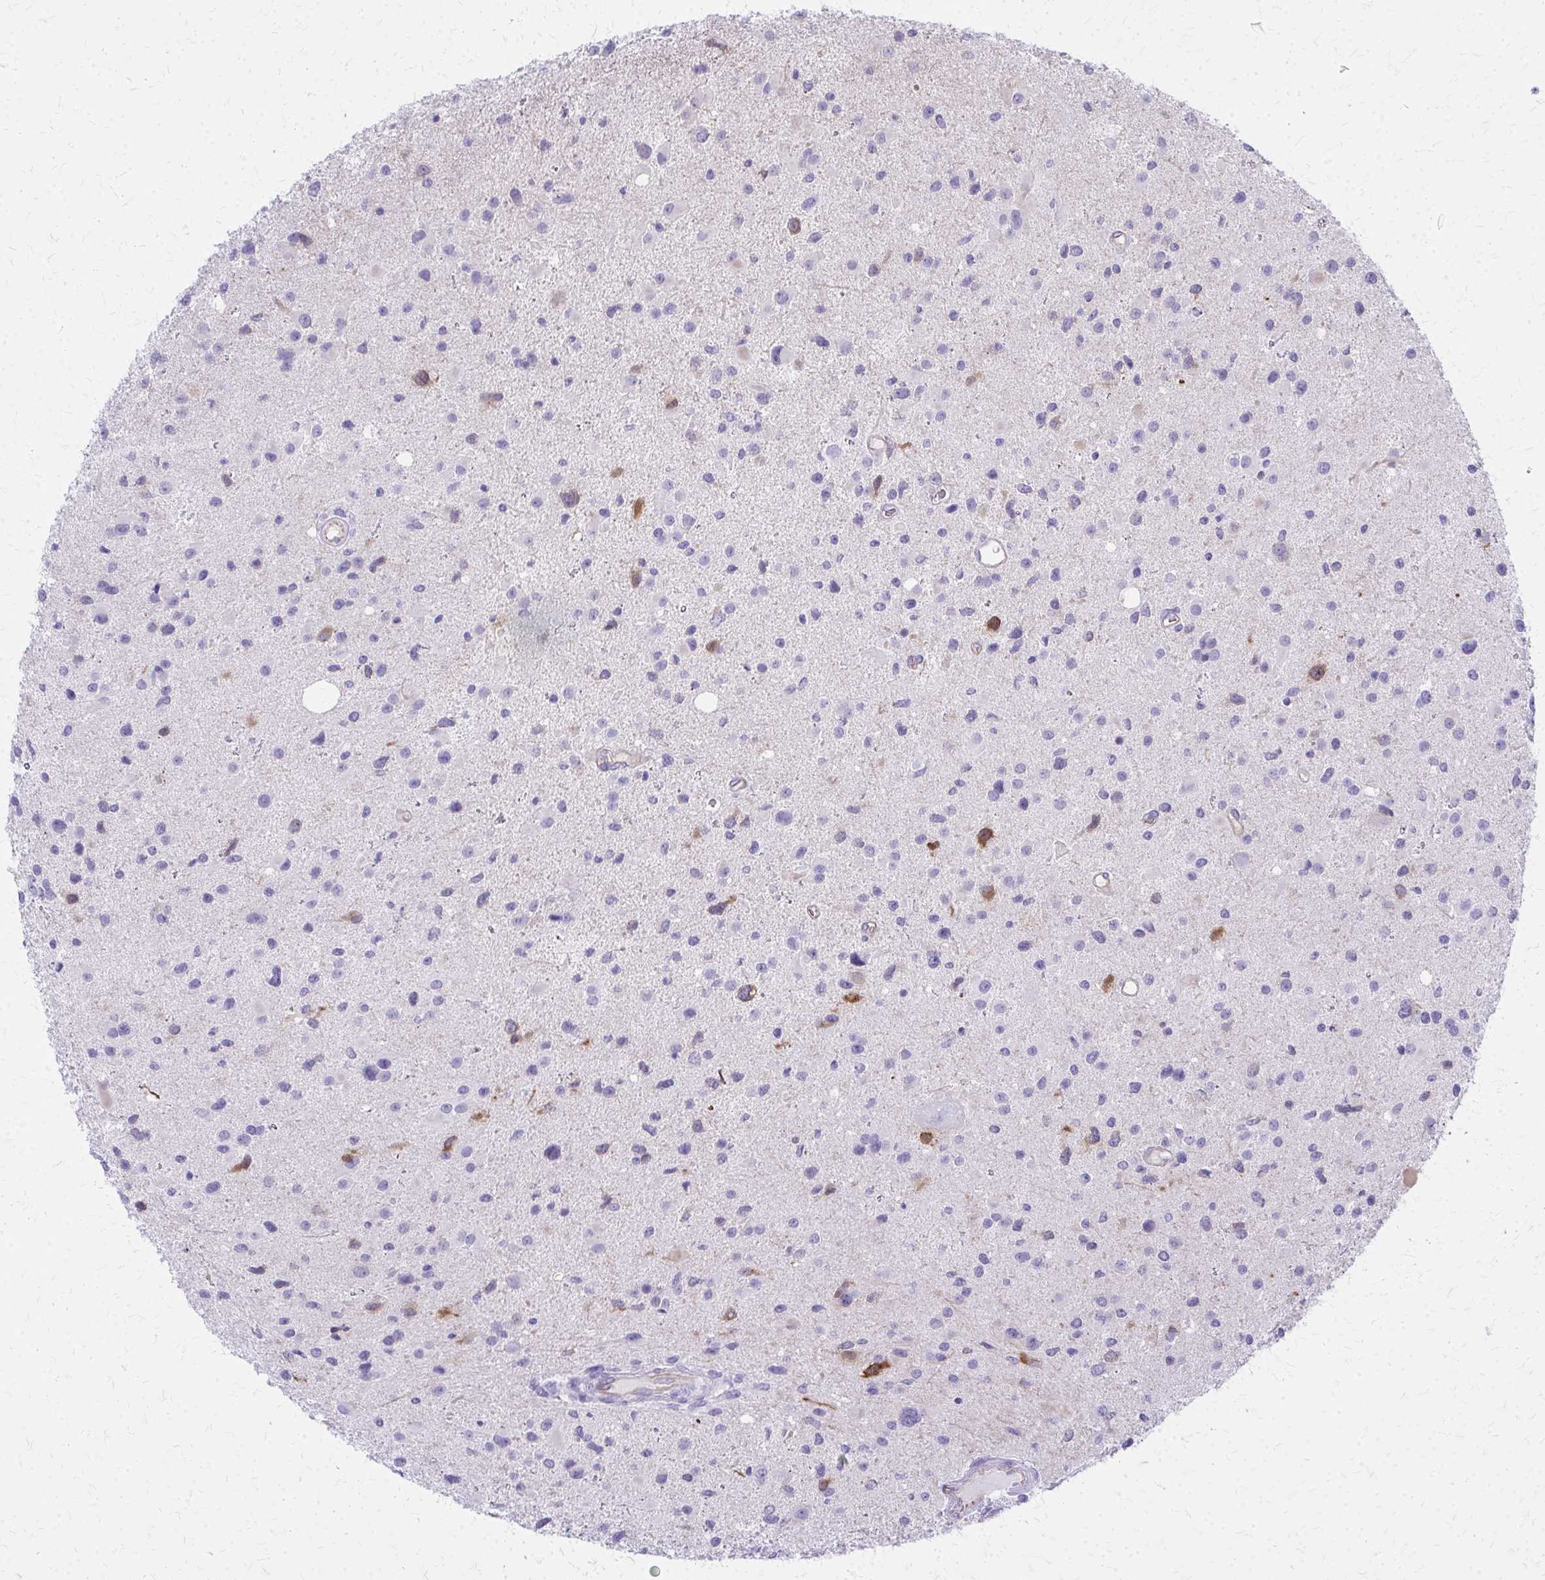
{"staining": {"intensity": "moderate", "quantity": "<25%", "location": "cytoplasmic/membranous"}, "tissue": "glioma", "cell_type": "Tumor cells", "image_type": "cancer", "snomed": [{"axis": "morphology", "description": "Glioma, malignant, Low grade"}, {"axis": "topography", "description": "Brain"}], "caption": "High-power microscopy captured an immunohistochemistry (IHC) image of malignant glioma (low-grade), revealing moderate cytoplasmic/membranous staining in about <25% of tumor cells.", "gene": "TPSG1", "patient": {"sex": "female", "age": 32}}